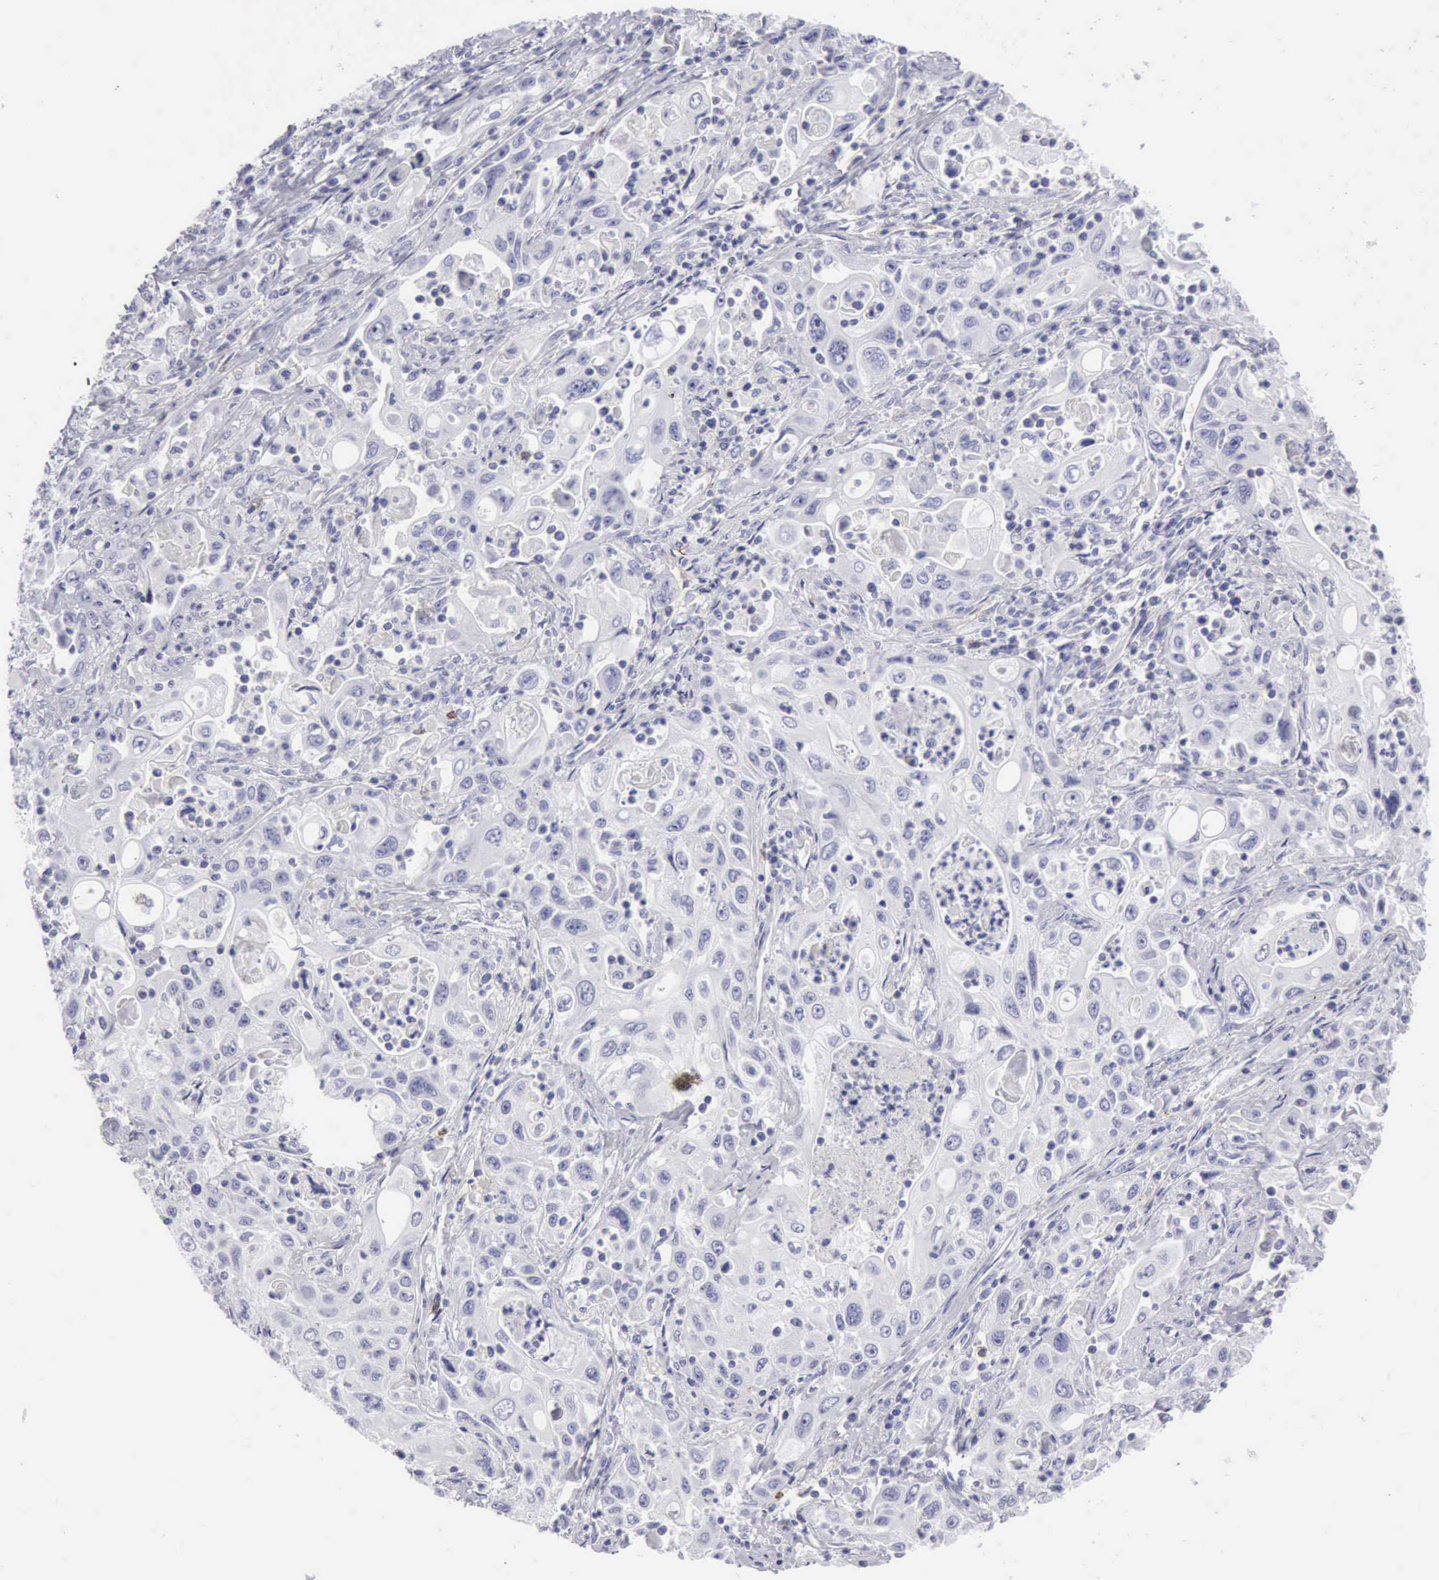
{"staining": {"intensity": "negative", "quantity": "none", "location": "none"}, "tissue": "pancreatic cancer", "cell_type": "Tumor cells", "image_type": "cancer", "snomed": [{"axis": "morphology", "description": "Adenocarcinoma, NOS"}, {"axis": "topography", "description": "Pancreas"}], "caption": "Tumor cells are negative for brown protein staining in adenocarcinoma (pancreatic).", "gene": "NCAM1", "patient": {"sex": "male", "age": 70}}